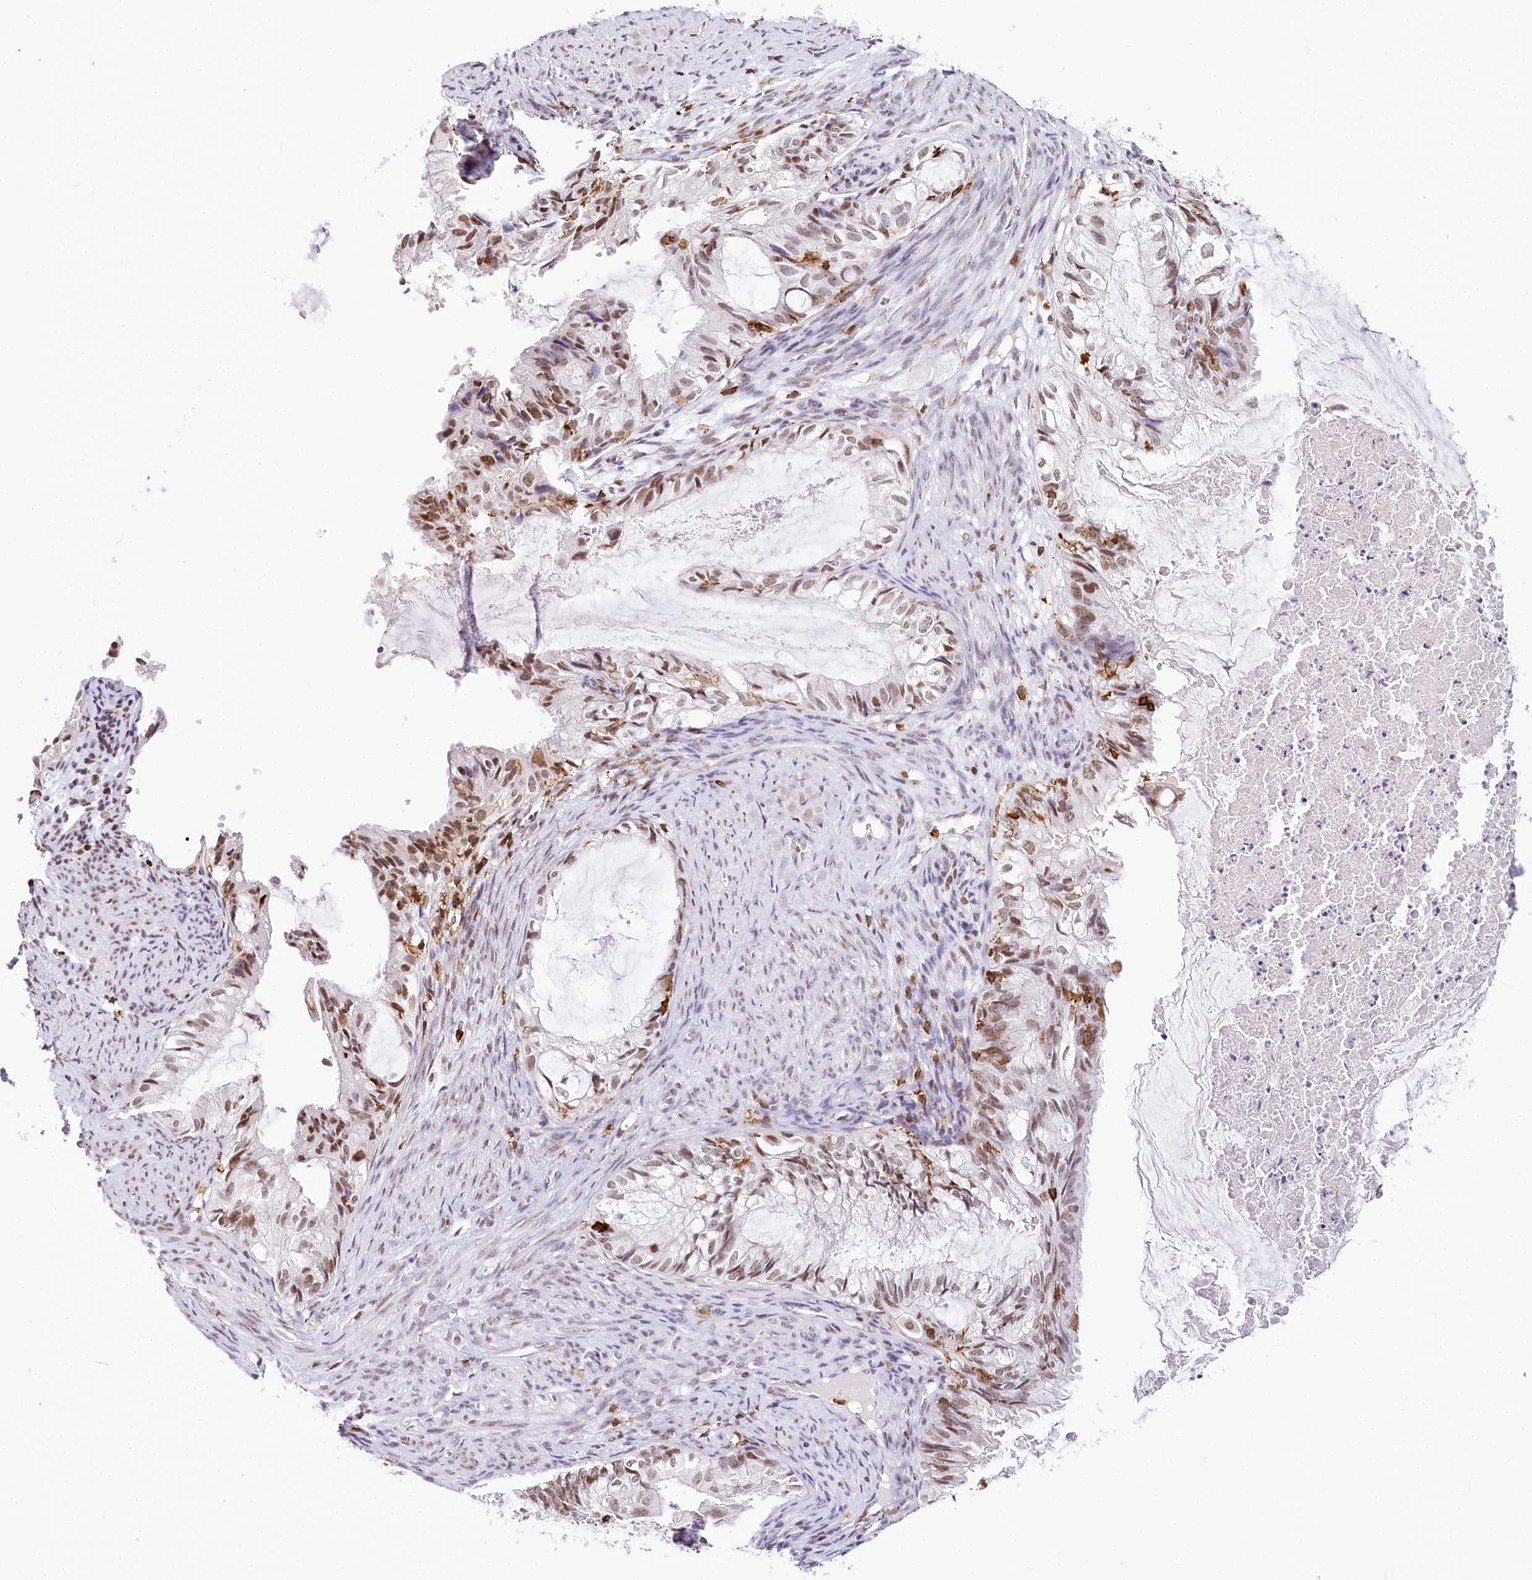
{"staining": {"intensity": "moderate", "quantity": ">75%", "location": "nuclear"}, "tissue": "cervical cancer", "cell_type": "Tumor cells", "image_type": "cancer", "snomed": [{"axis": "morphology", "description": "Normal tissue, NOS"}, {"axis": "morphology", "description": "Adenocarcinoma, NOS"}, {"axis": "topography", "description": "Cervix"}, {"axis": "topography", "description": "Endometrium"}], "caption": "Cervical cancer stained with a protein marker reveals moderate staining in tumor cells.", "gene": "BARD1", "patient": {"sex": "female", "age": 86}}